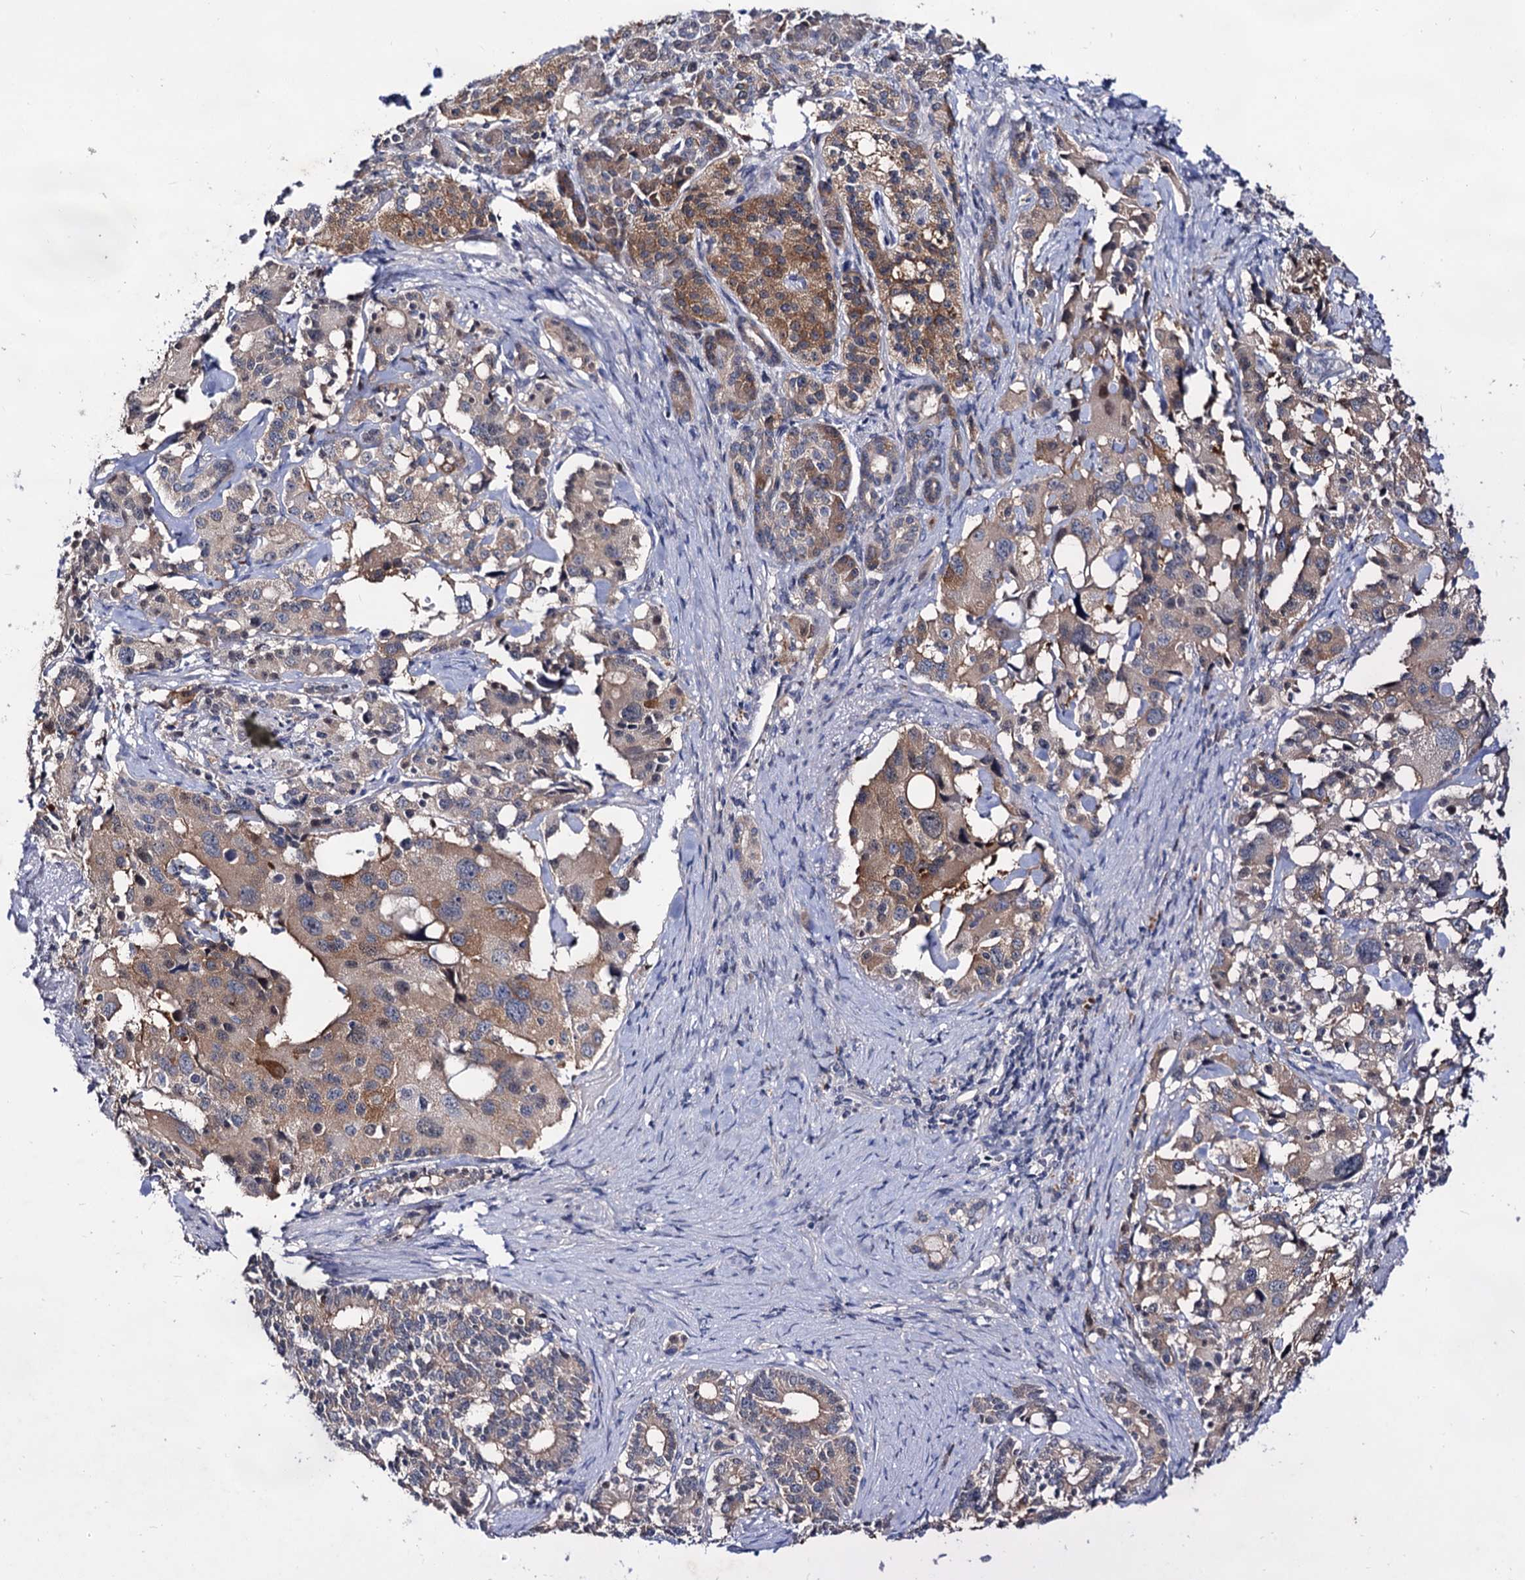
{"staining": {"intensity": "moderate", "quantity": "<25%", "location": "cytoplasmic/membranous"}, "tissue": "pancreatic cancer", "cell_type": "Tumor cells", "image_type": "cancer", "snomed": [{"axis": "morphology", "description": "Adenocarcinoma, NOS"}, {"axis": "topography", "description": "Pancreas"}], "caption": "A histopathology image showing moderate cytoplasmic/membranous expression in approximately <25% of tumor cells in pancreatic adenocarcinoma, as visualized by brown immunohistochemical staining.", "gene": "ARFIP2", "patient": {"sex": "female", "age": 74}}